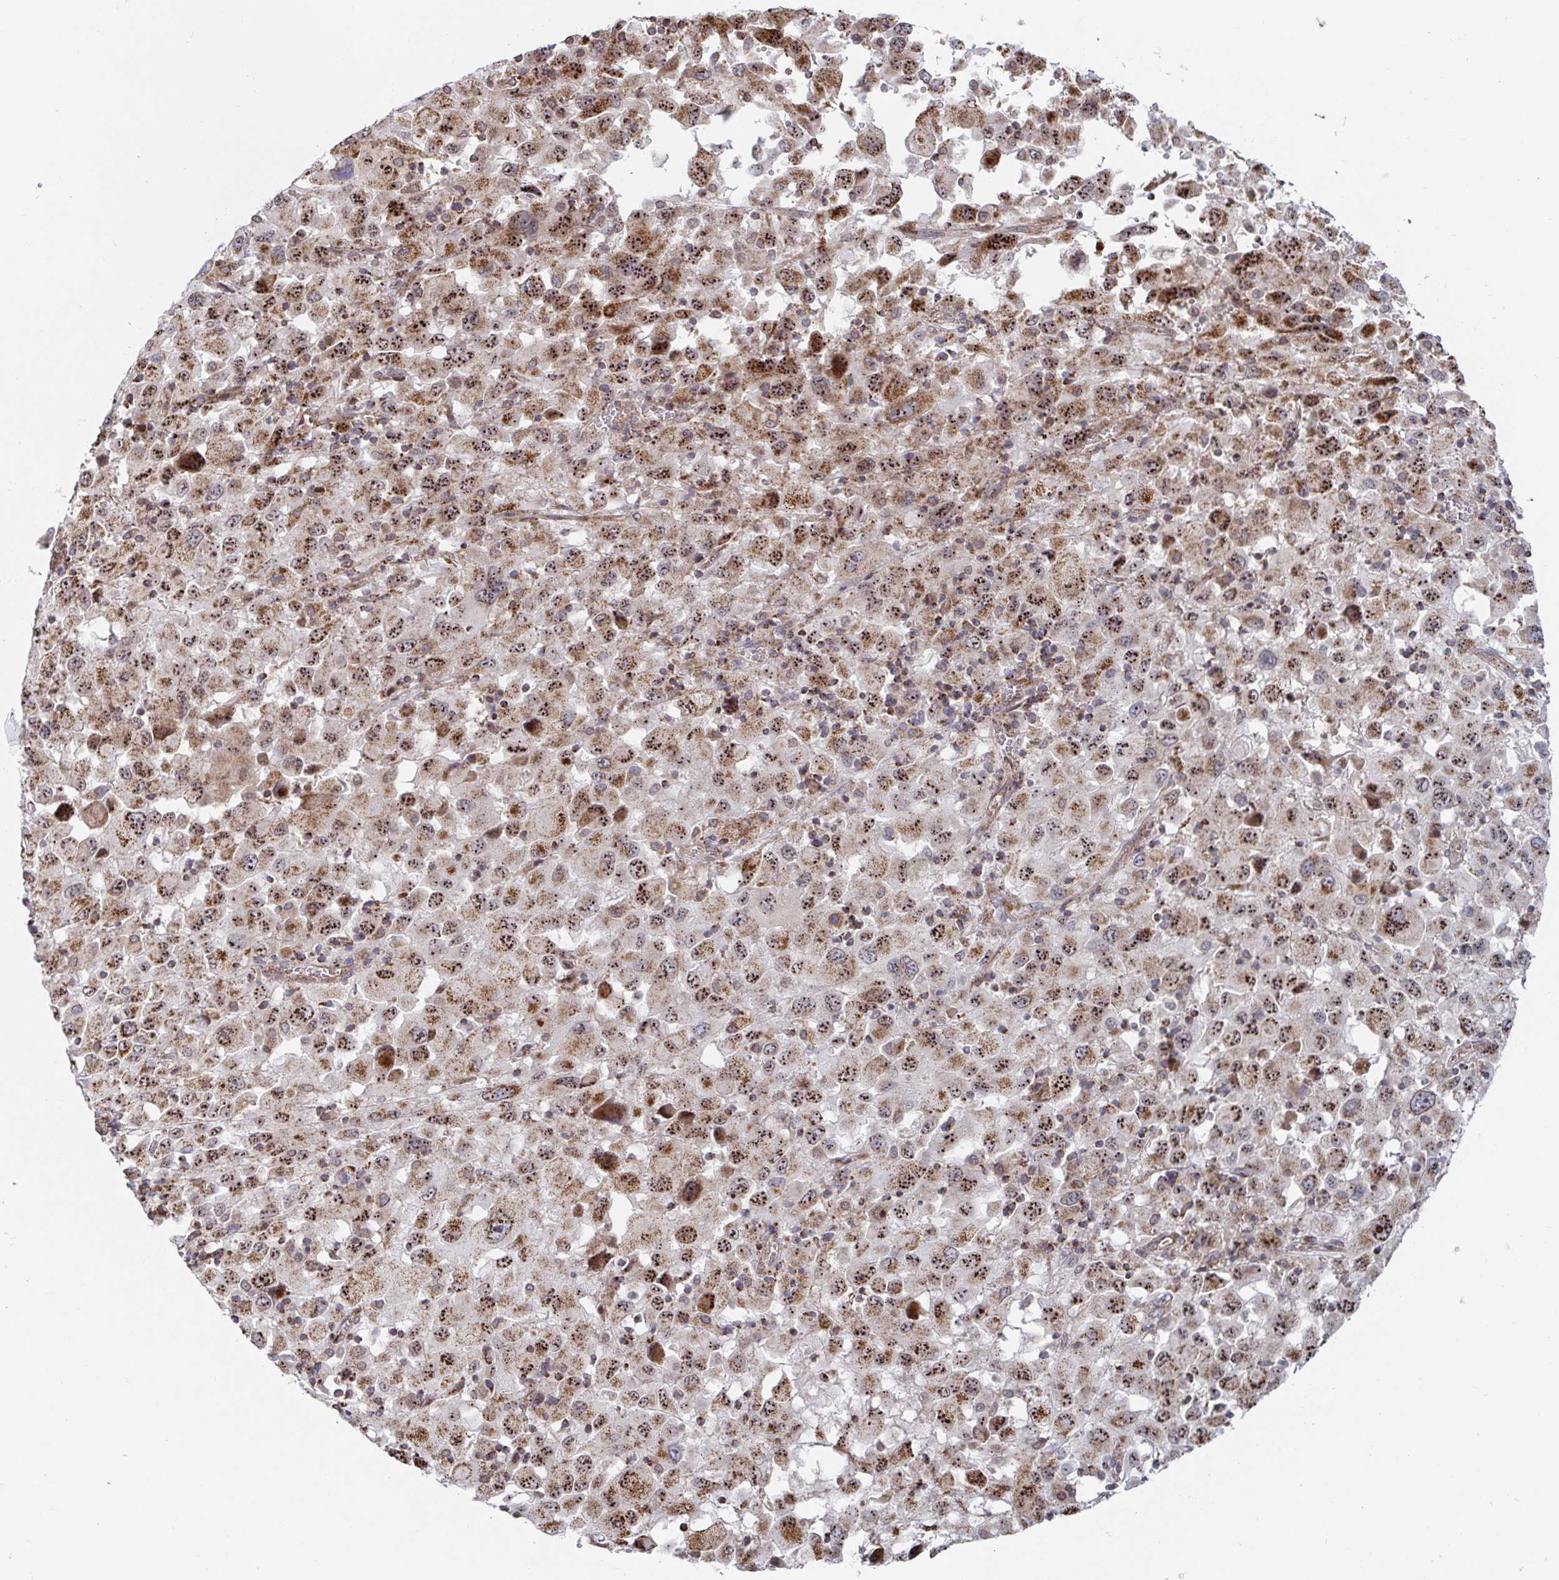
{"staining": {"intensity": "moderate", "quantity": ">75%", "location": "cytoplasmic/membranous,nuclear"}, "tissue": "melanoma", "cell_type": "Tumor cells", "image_type": "cancer", "snomed": [{"axis": "morphology", "description": "Malignant melanoma, Metastatic site"}, {"axis": "topography", "description": "Soft tissue"}], "caption": "A brown stain labels moderate cytoplasmic/membranous and nuclear positivity of a protein in human malignant melanoma (metastatic site) tumor cells.", "gene": "STARD8", "patient": {"sex": "male", "age": 50}}